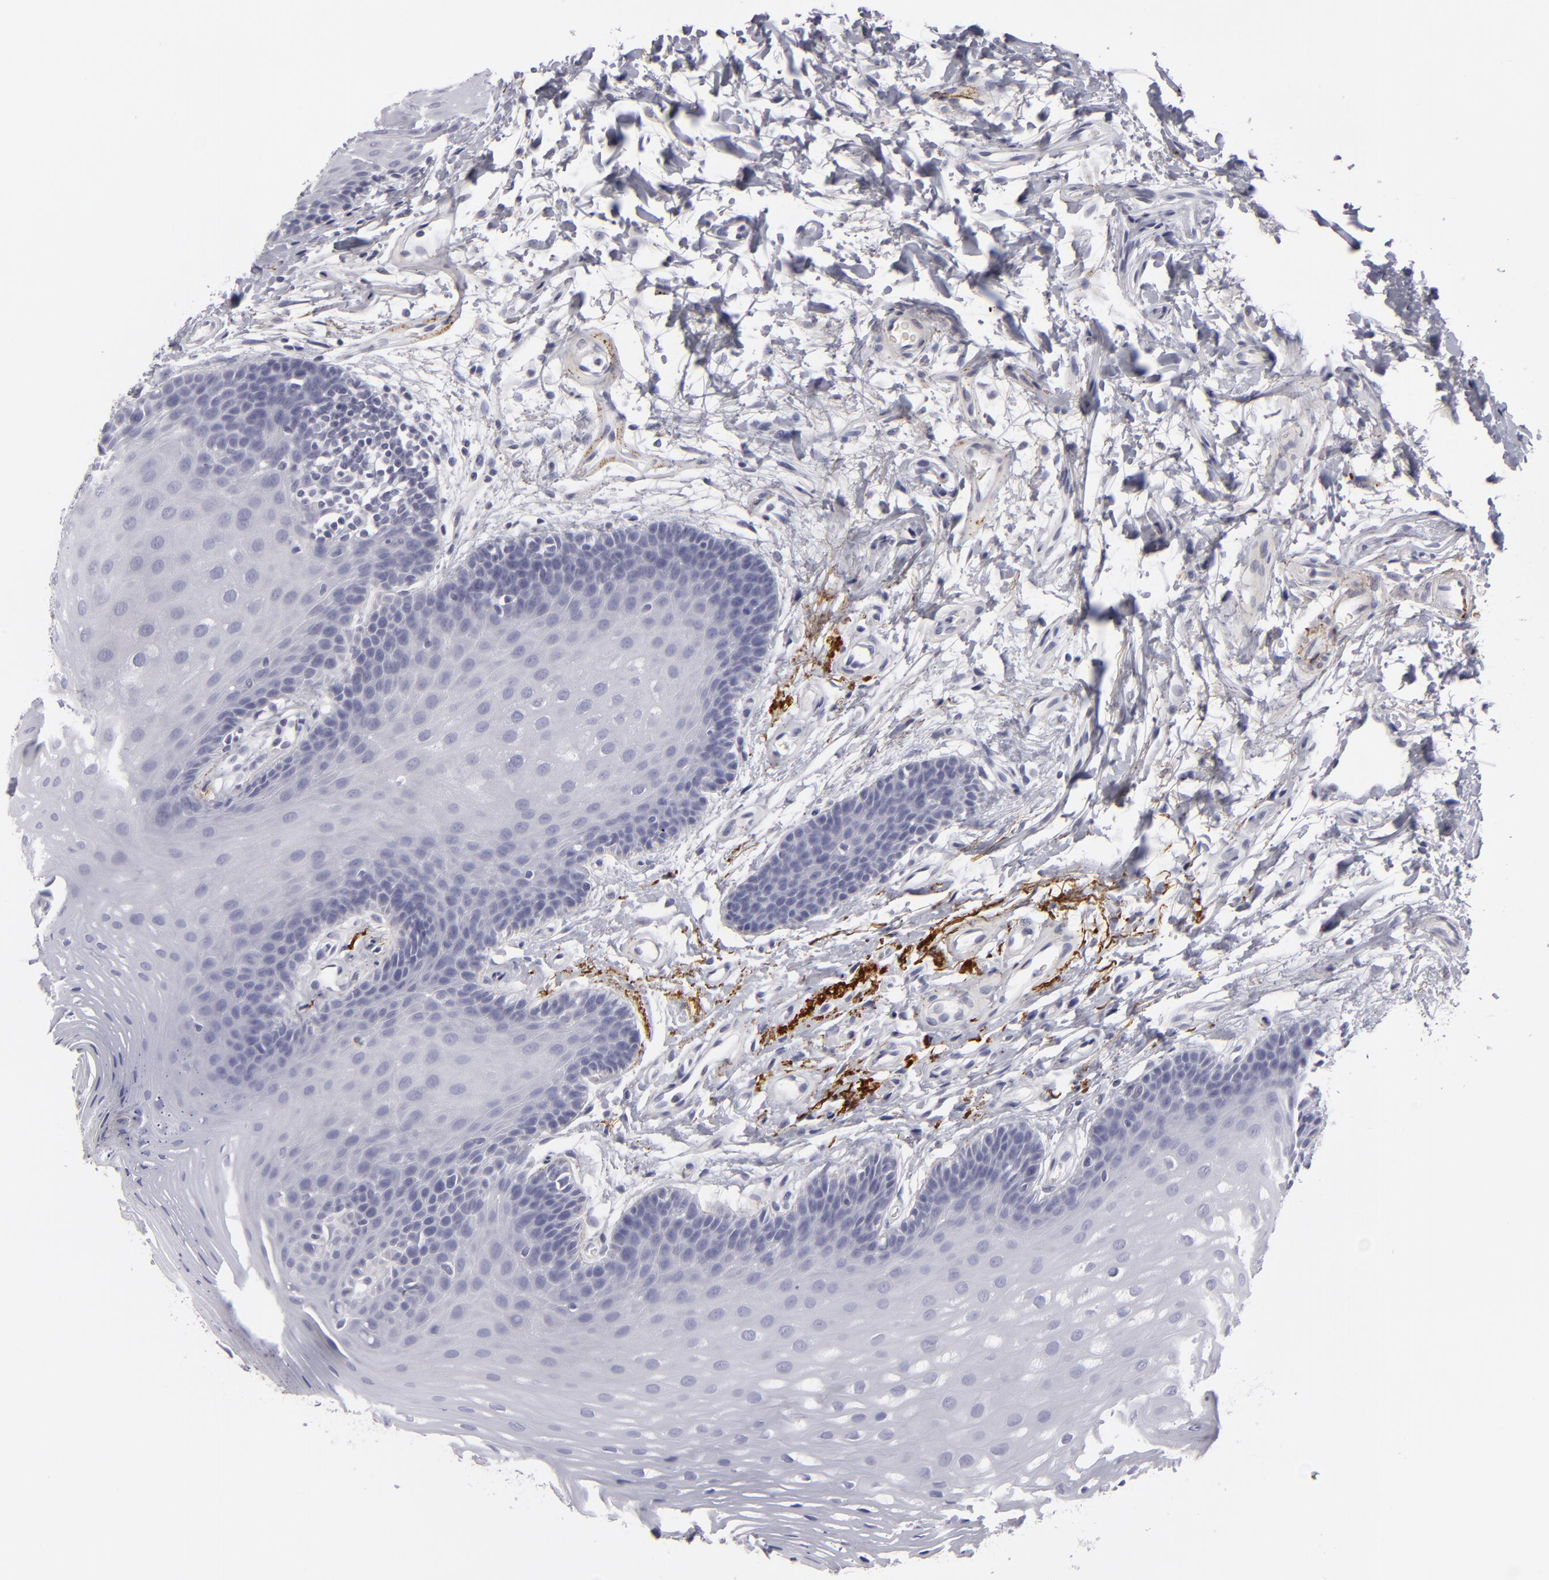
{"staining": {"intensity": "negative", "quantity": "none", "location": "none"}, "tissue": "oral mucosa", "cell_type": "Squamous epithelial cells", "image_type": "normal", "snomed": [{"axis": "morphology", "description": "Normal tissue, NOS"}, {"axis": "topography", "description": "Oral tissue"}], "caption": "Immunohistochemistry image of unremarkable human oral mucosa stained for a protein (brown), which shows no staining in squamous epithelial cells. (Brightfield microscopy of DAB IHC at high magnification).", "gene": "C9", "patient": {"sex": "male", "age": 62}}